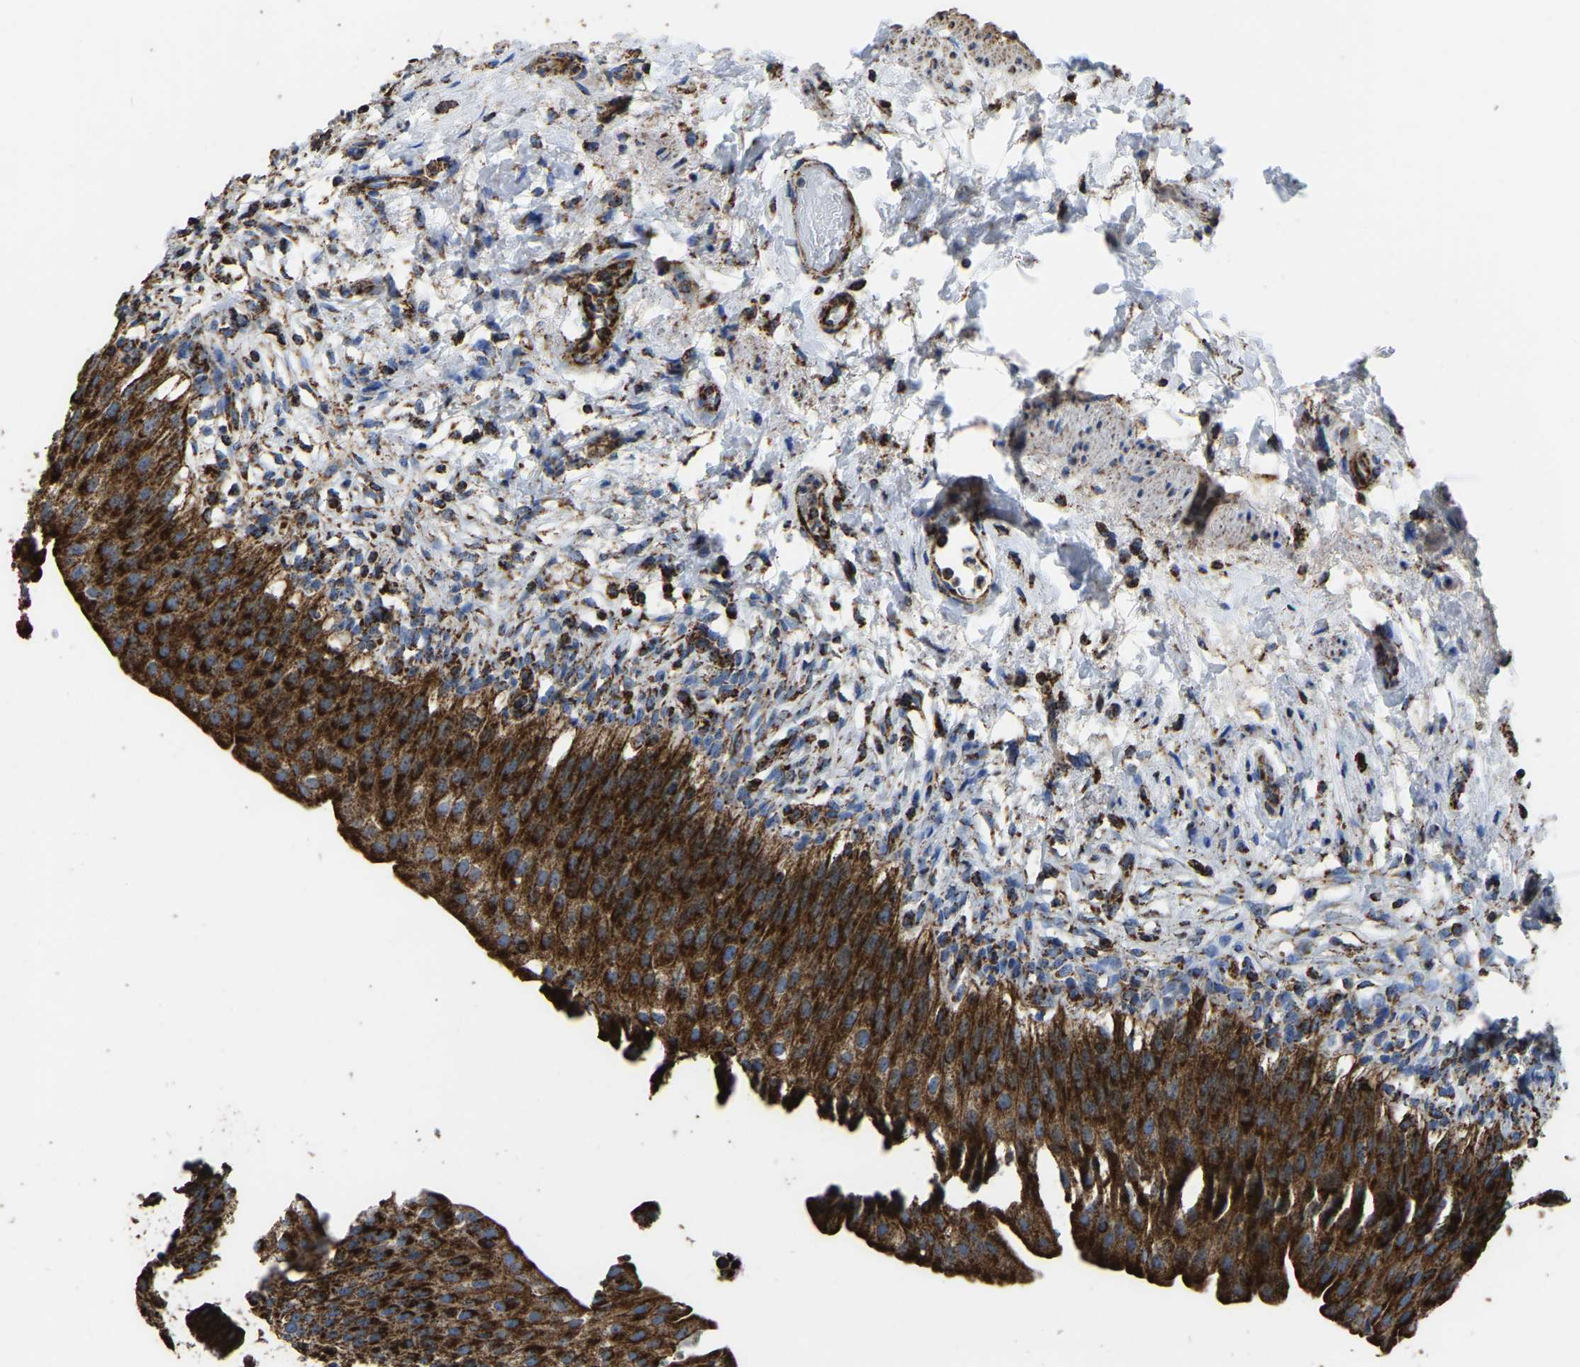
{"staining": {"intensity": "strong", "quantity": ">75%", "location": "cytoplasmic/membranous"}, "tissue": "urinary bladder", "cell_type": "Urothelial cells", "image_type": "normal", "snomed": [{"axis": "morphology", "description": "Normal tissue, NOS"}, {"axis": "topography", "description": "Urinary bladder"}], "caption": "An IHC image of benign tissue is shown. Protein staining in brown shows strong cytoplasmic/membranous positivity in urinary bladder within urothelial cells.", "gene": "ETFA", "patient": {"sex": "female", "age": 60}}